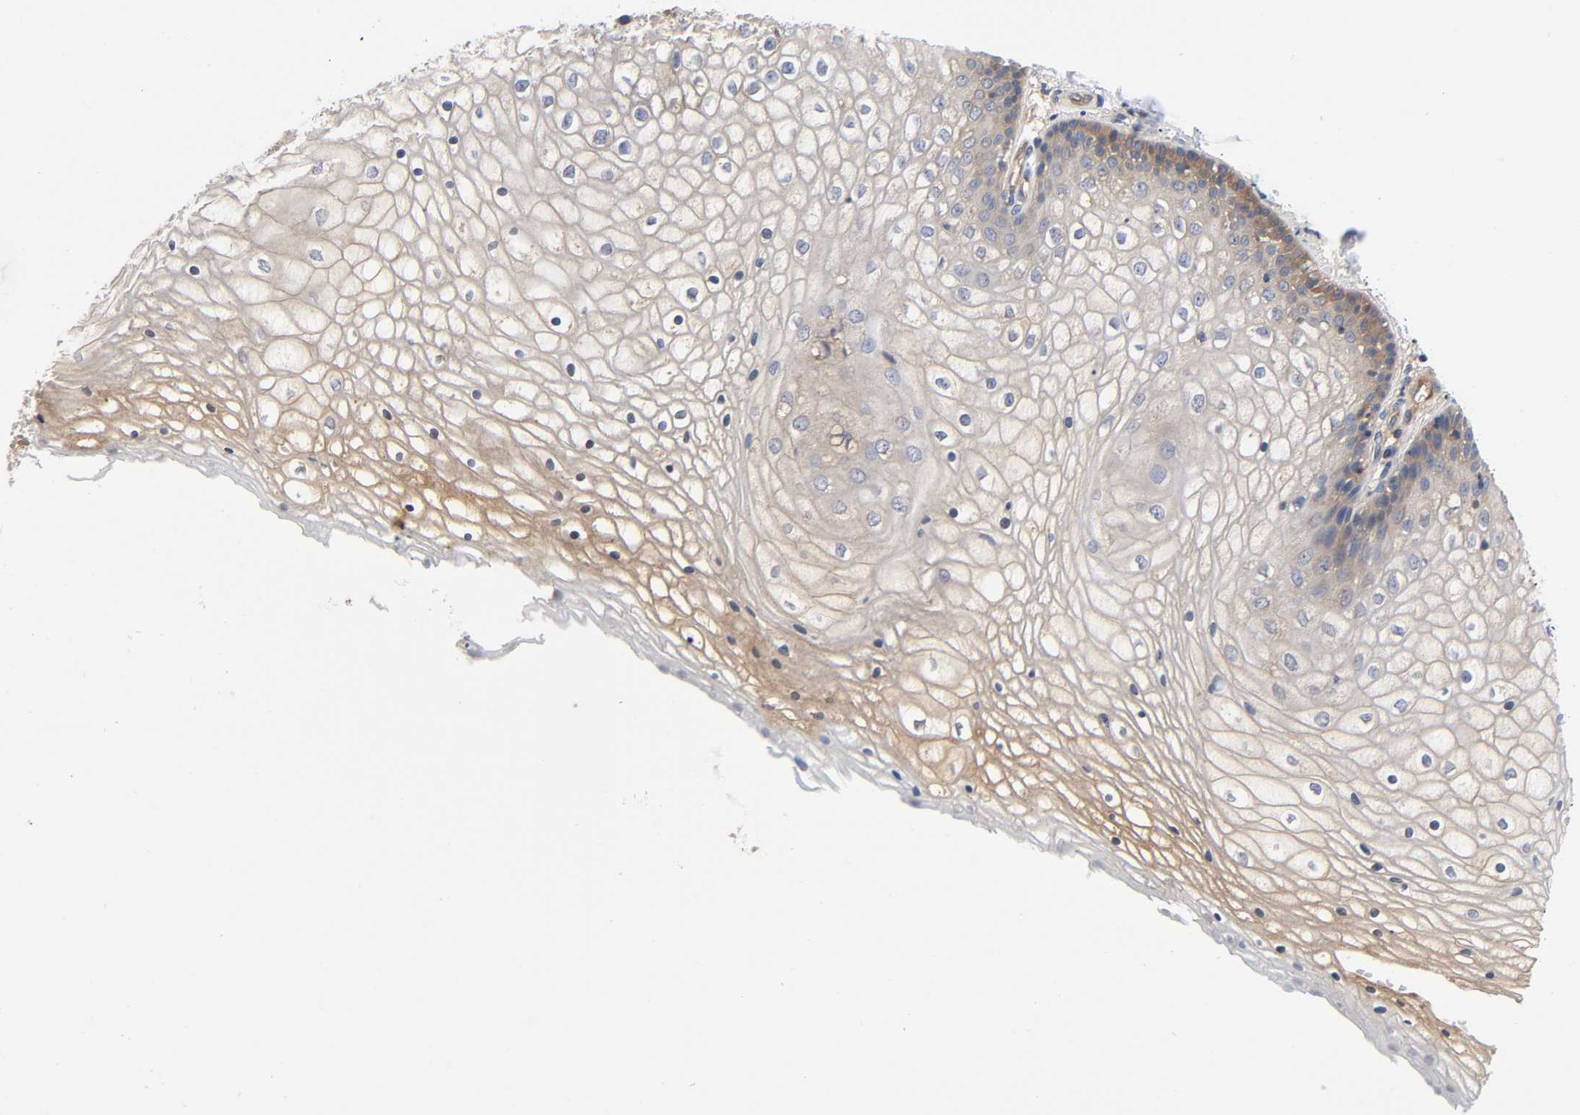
{"staining": {"intensity": "moderate", "quantity": "25%-75%", "location": "cytoplasmic/membranous"}, "tissue": "vagina", "cell_type": "Squamous epithelial cells", "image_type": "normal", "snomed": [{"axis": "morphology", "description": "Normal tissue, NOS"}, {"axis": "topography", "description": "Vagina"}], "caption": "Squamous epithelial cells reveal medium levels of moderate cytoplasmic/membranous staining in about 25%-75% of cells in unremarkable human vagina.", "gene": "PRKAB1", "patient": {"sex": "female", "age": 34}}